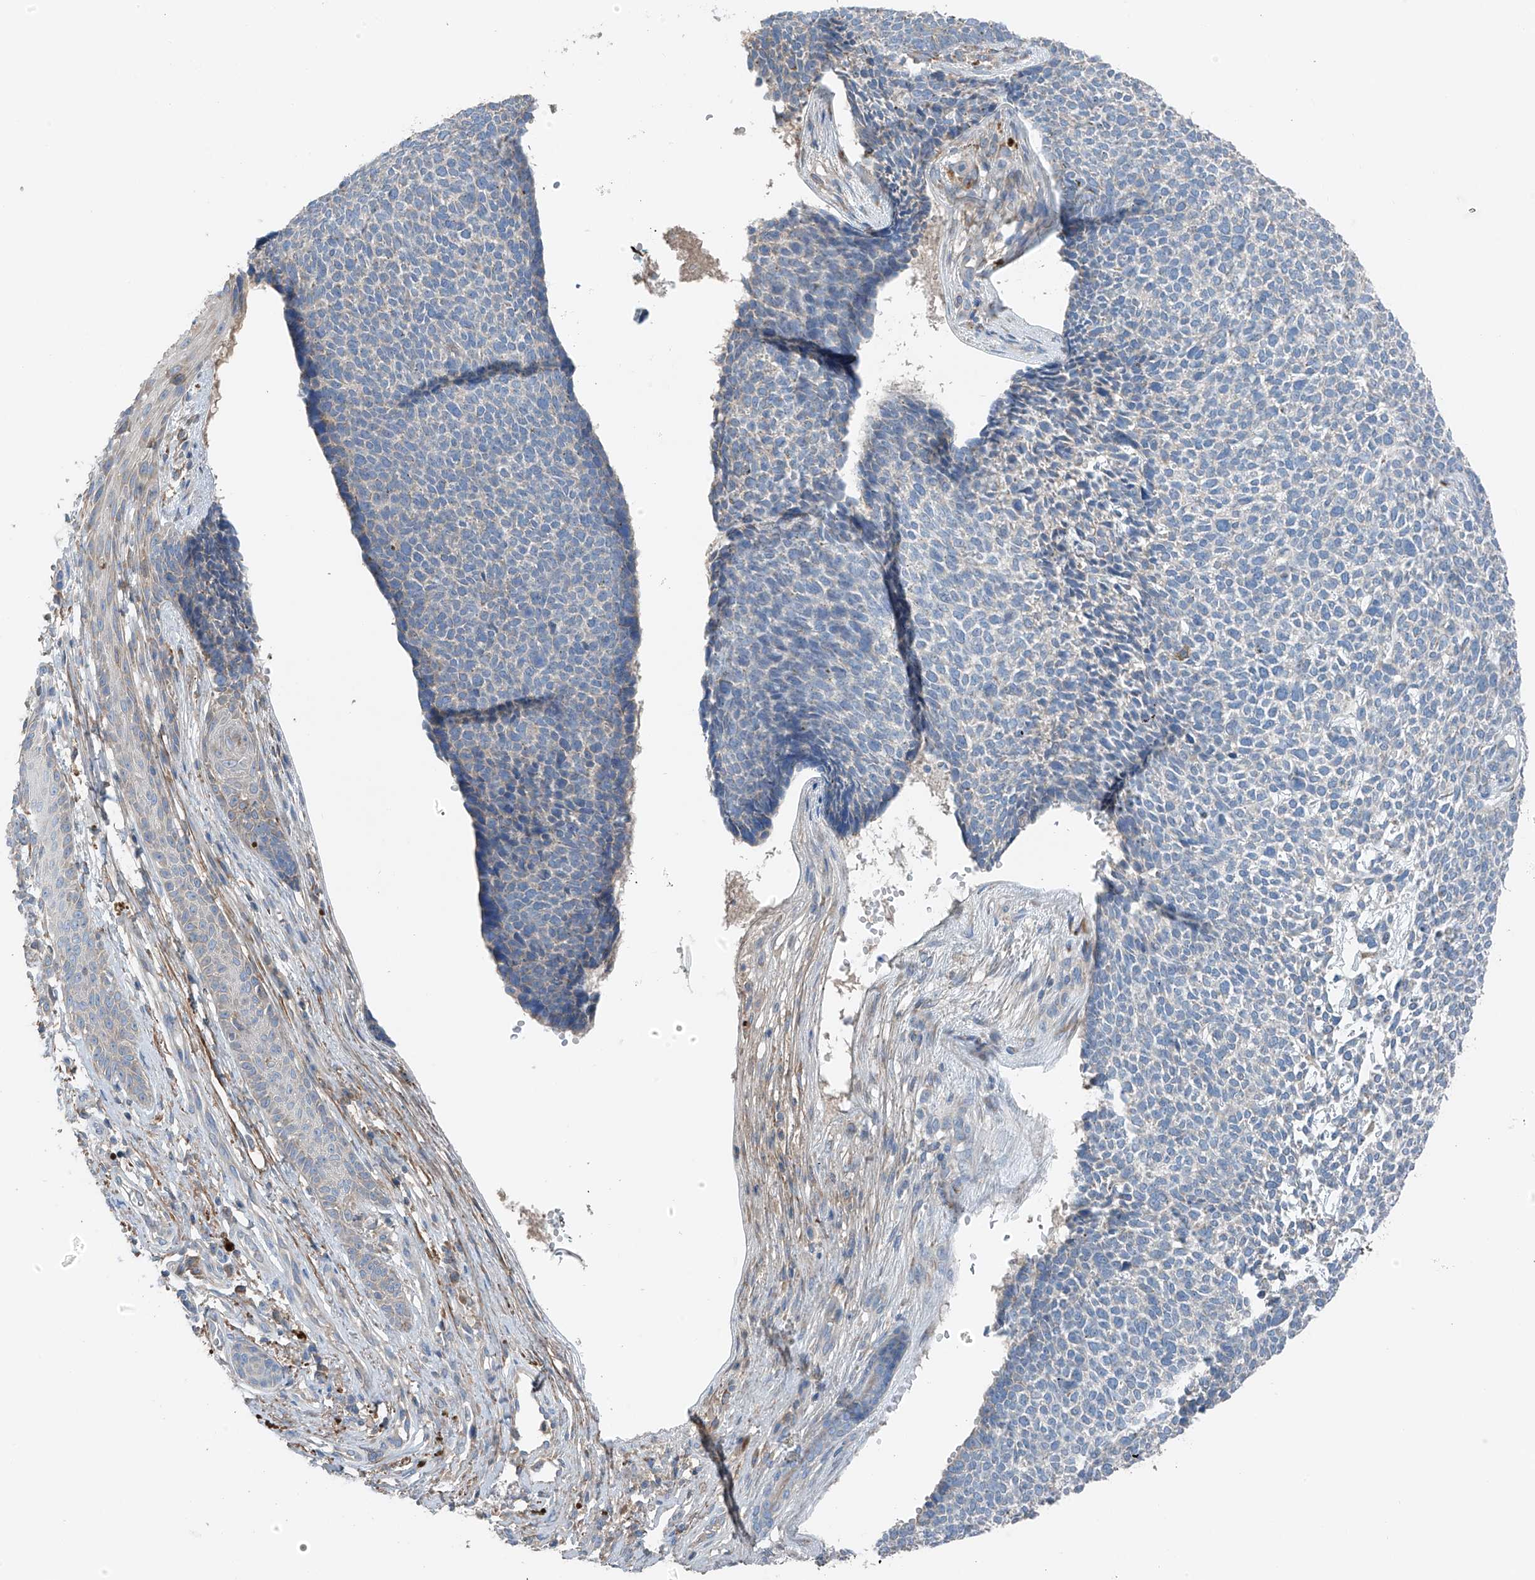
{"staining": {"intensity": "negative", "quantity": "none", "location": "none"}, "tissue": "skin cancer", "cell_type": "Tumor cells", "image_type": "cancer", "snomed": [{"axis": "morphology", "description": "Basal cell carcinoma"}, {"axis": "topography", "description": "Skin"}], "caption": "A micrograph of human basal cell carcinoma (skin) is negative for staining in tumor cells.", "gene": "GALNTL6", "patient": {"sex": "female", "age": 84}}